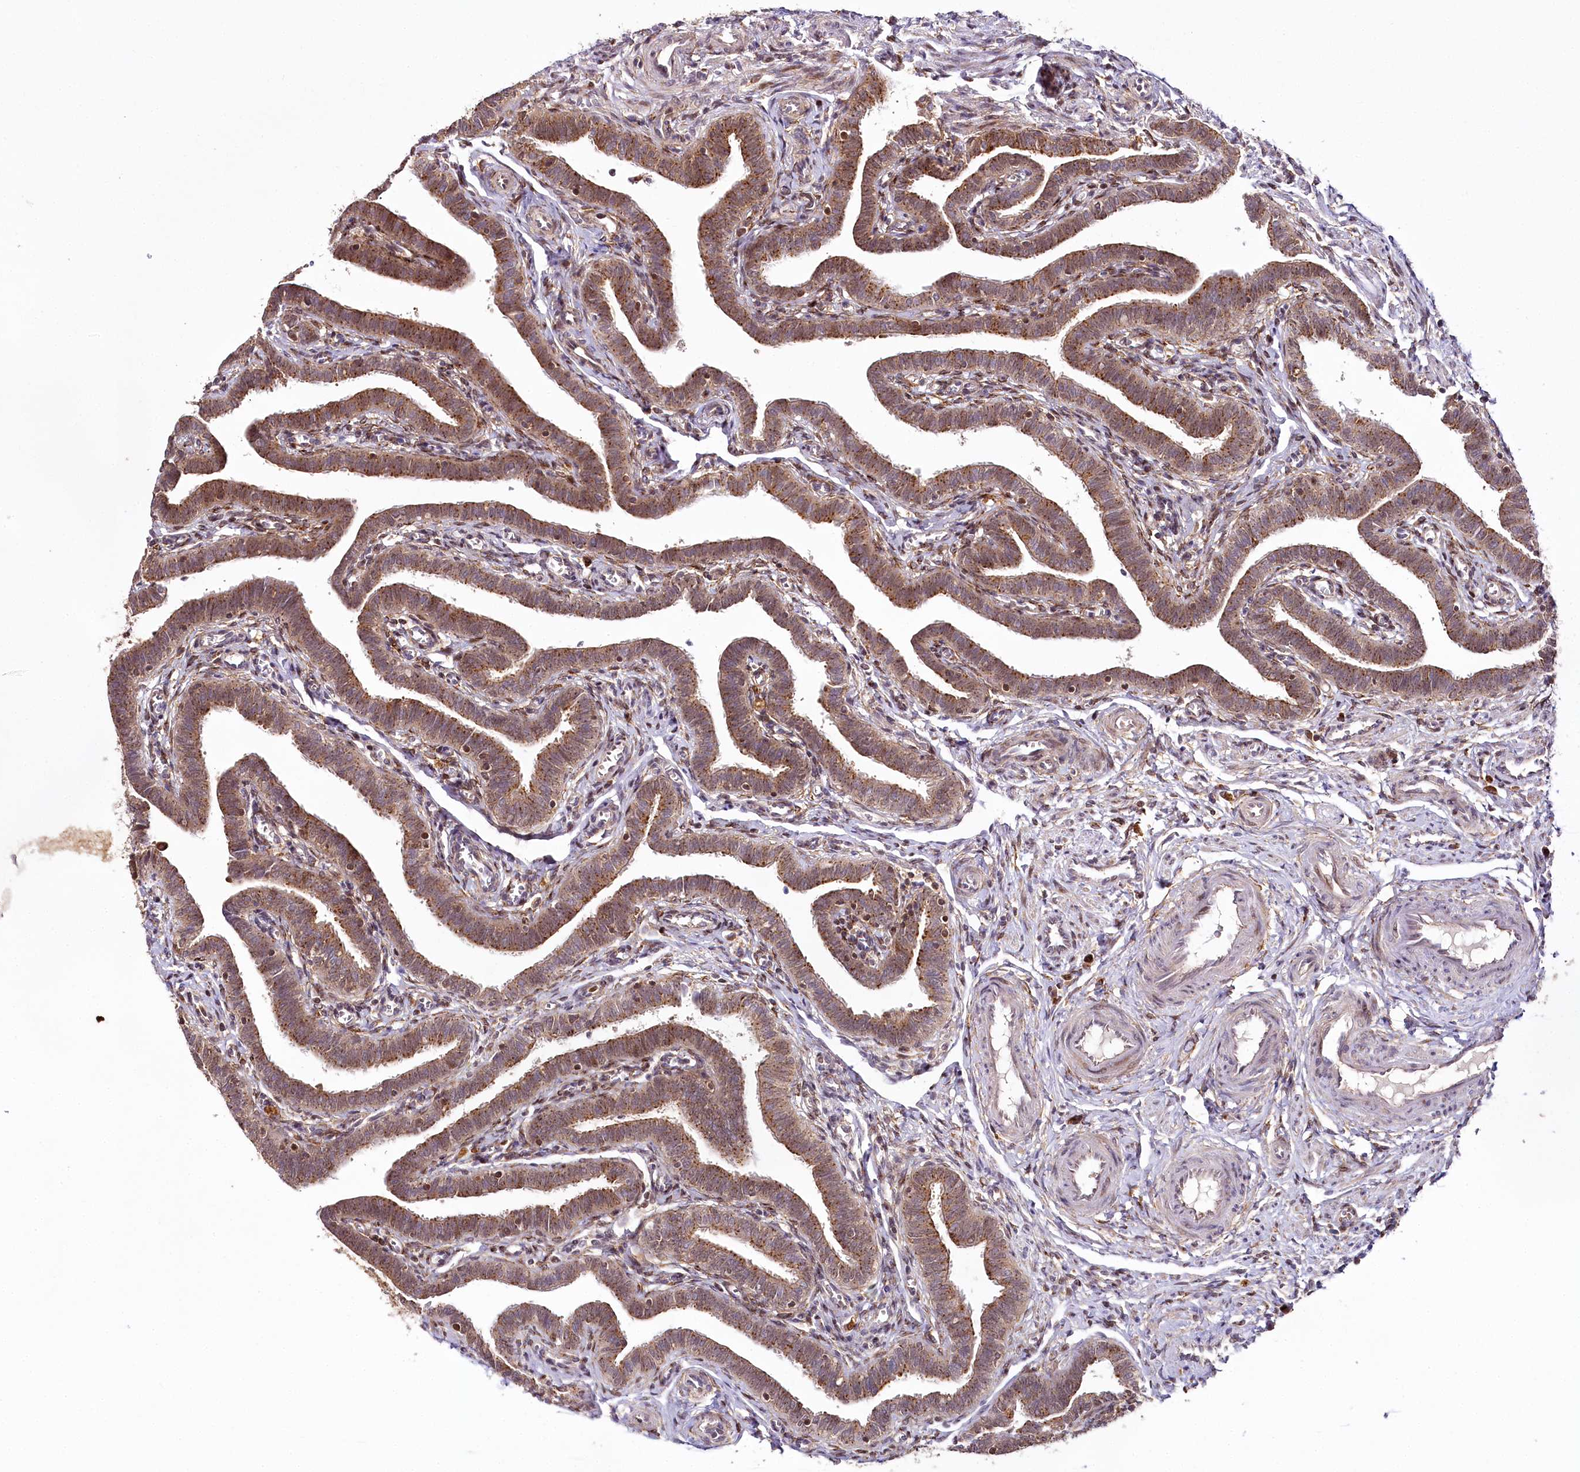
{"staining": {"intensity": "strong", "quantity": ">75%", "location": "cytoplasmic/membranous"}, "tissue": "fallopian tube", "cell_type": "Glandular cells", "image_type": "normal", "snomed": [{"axis": "morphology", "description": "Normal tissue, NOS"}, {"axis": "topography", "description": "Fallopian tube"}], "caption": "The immunohistochemical stain labels strong cytoplasmic/membranous positivity in glandular cells of normal fallopian tube.", "gene": "COPG1", "patient": {"sex": "female", "age": 36}}